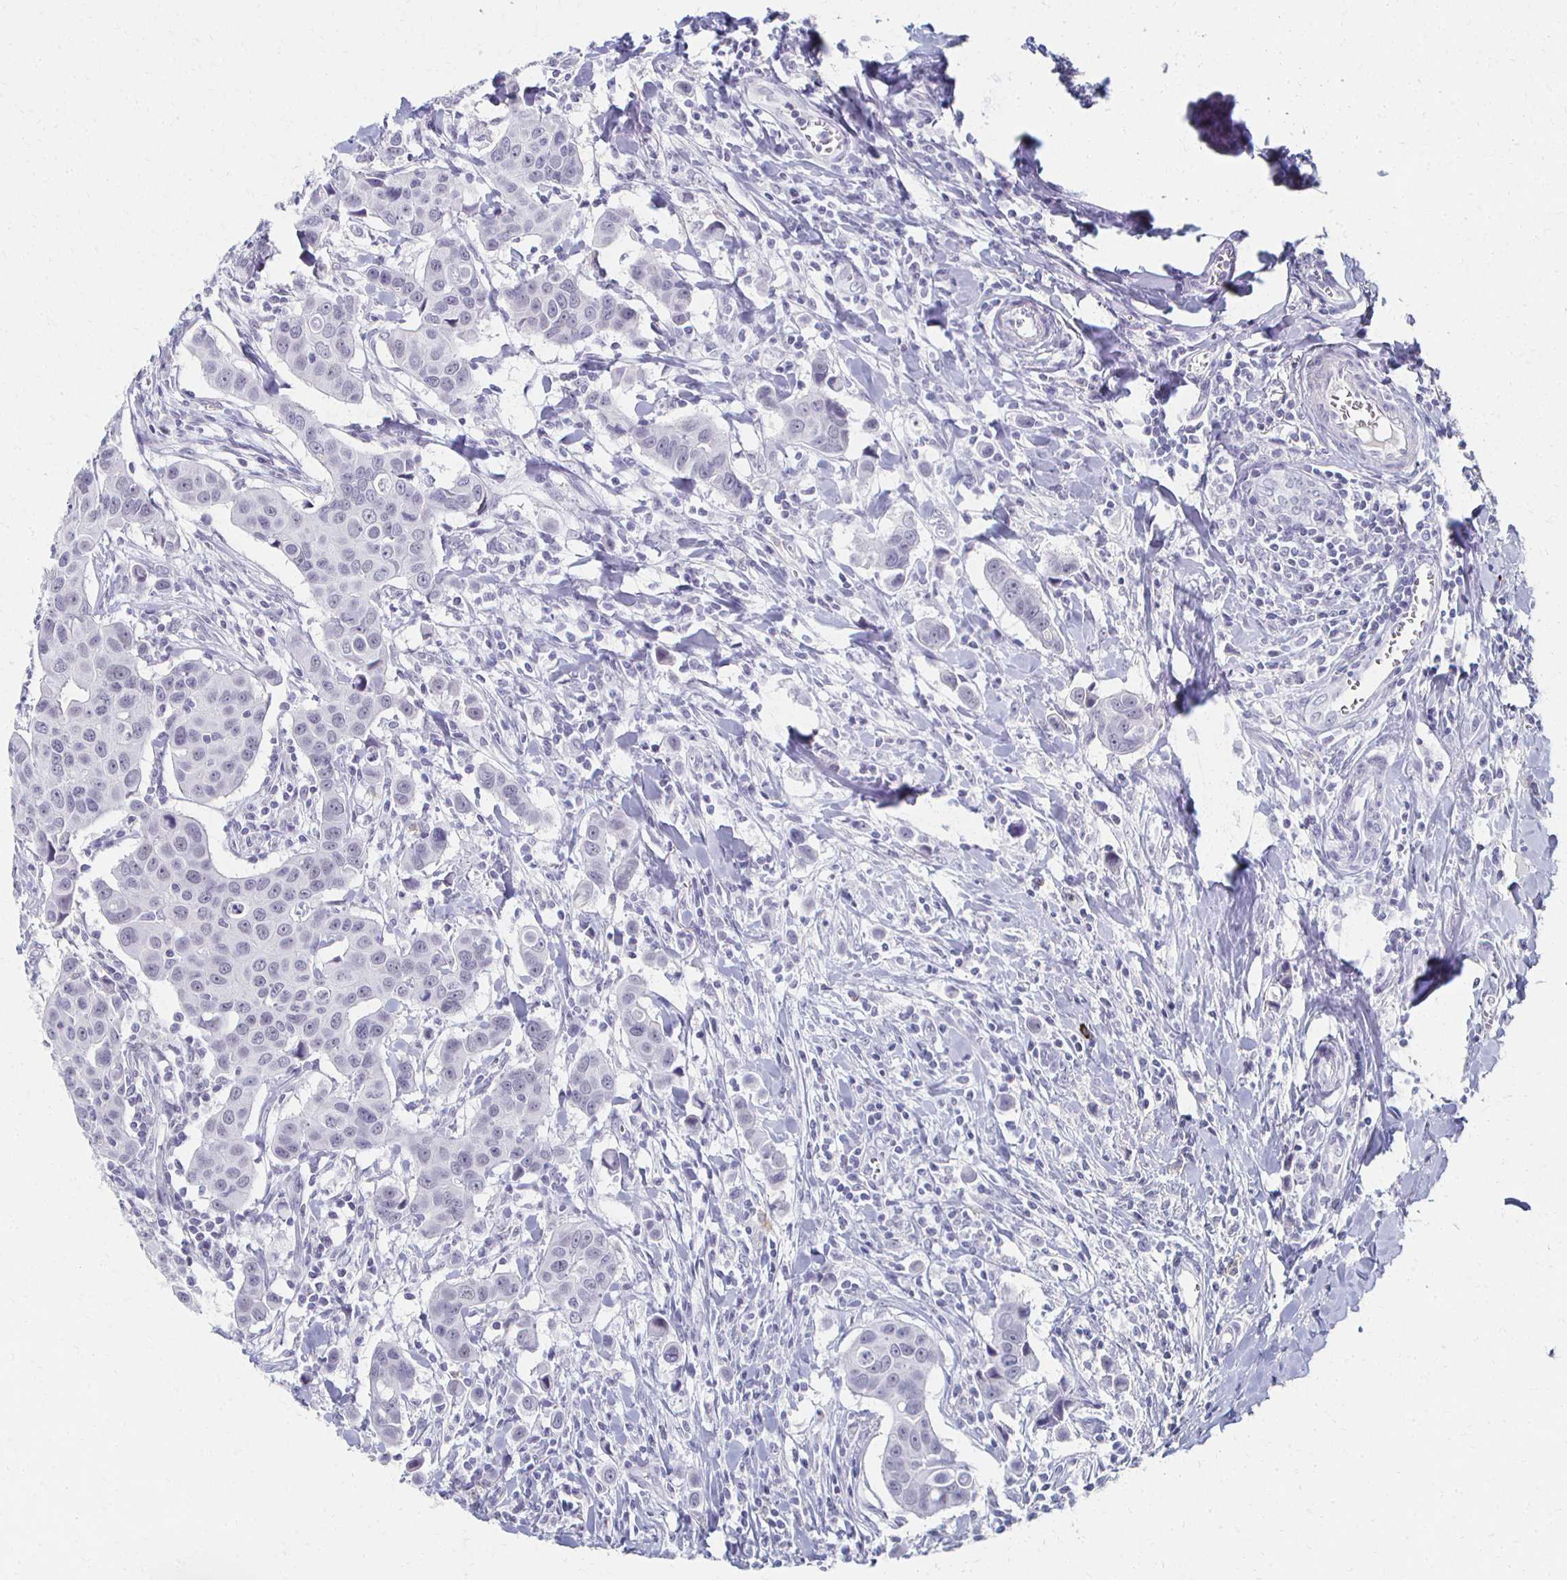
{"staining": {"intensity": "negative", "quantity": "none", "location": "none"}, "tissue": "breast cancer", "cell_type": "Tumor cells", "image_type": "cancer", "snomed": [{"axis": "morphology", "description": "Duct carcinoma"}, {"axis": "topography", "description": "Breast"}], "caption": "The histopathology image shows no significant positivity in tumor cells of breast intraductal carcinoma. (DAB immunohistochemistry, high magnification).", "gene": "CXCR2", "patient": {"sex": "female", "age": 24}}